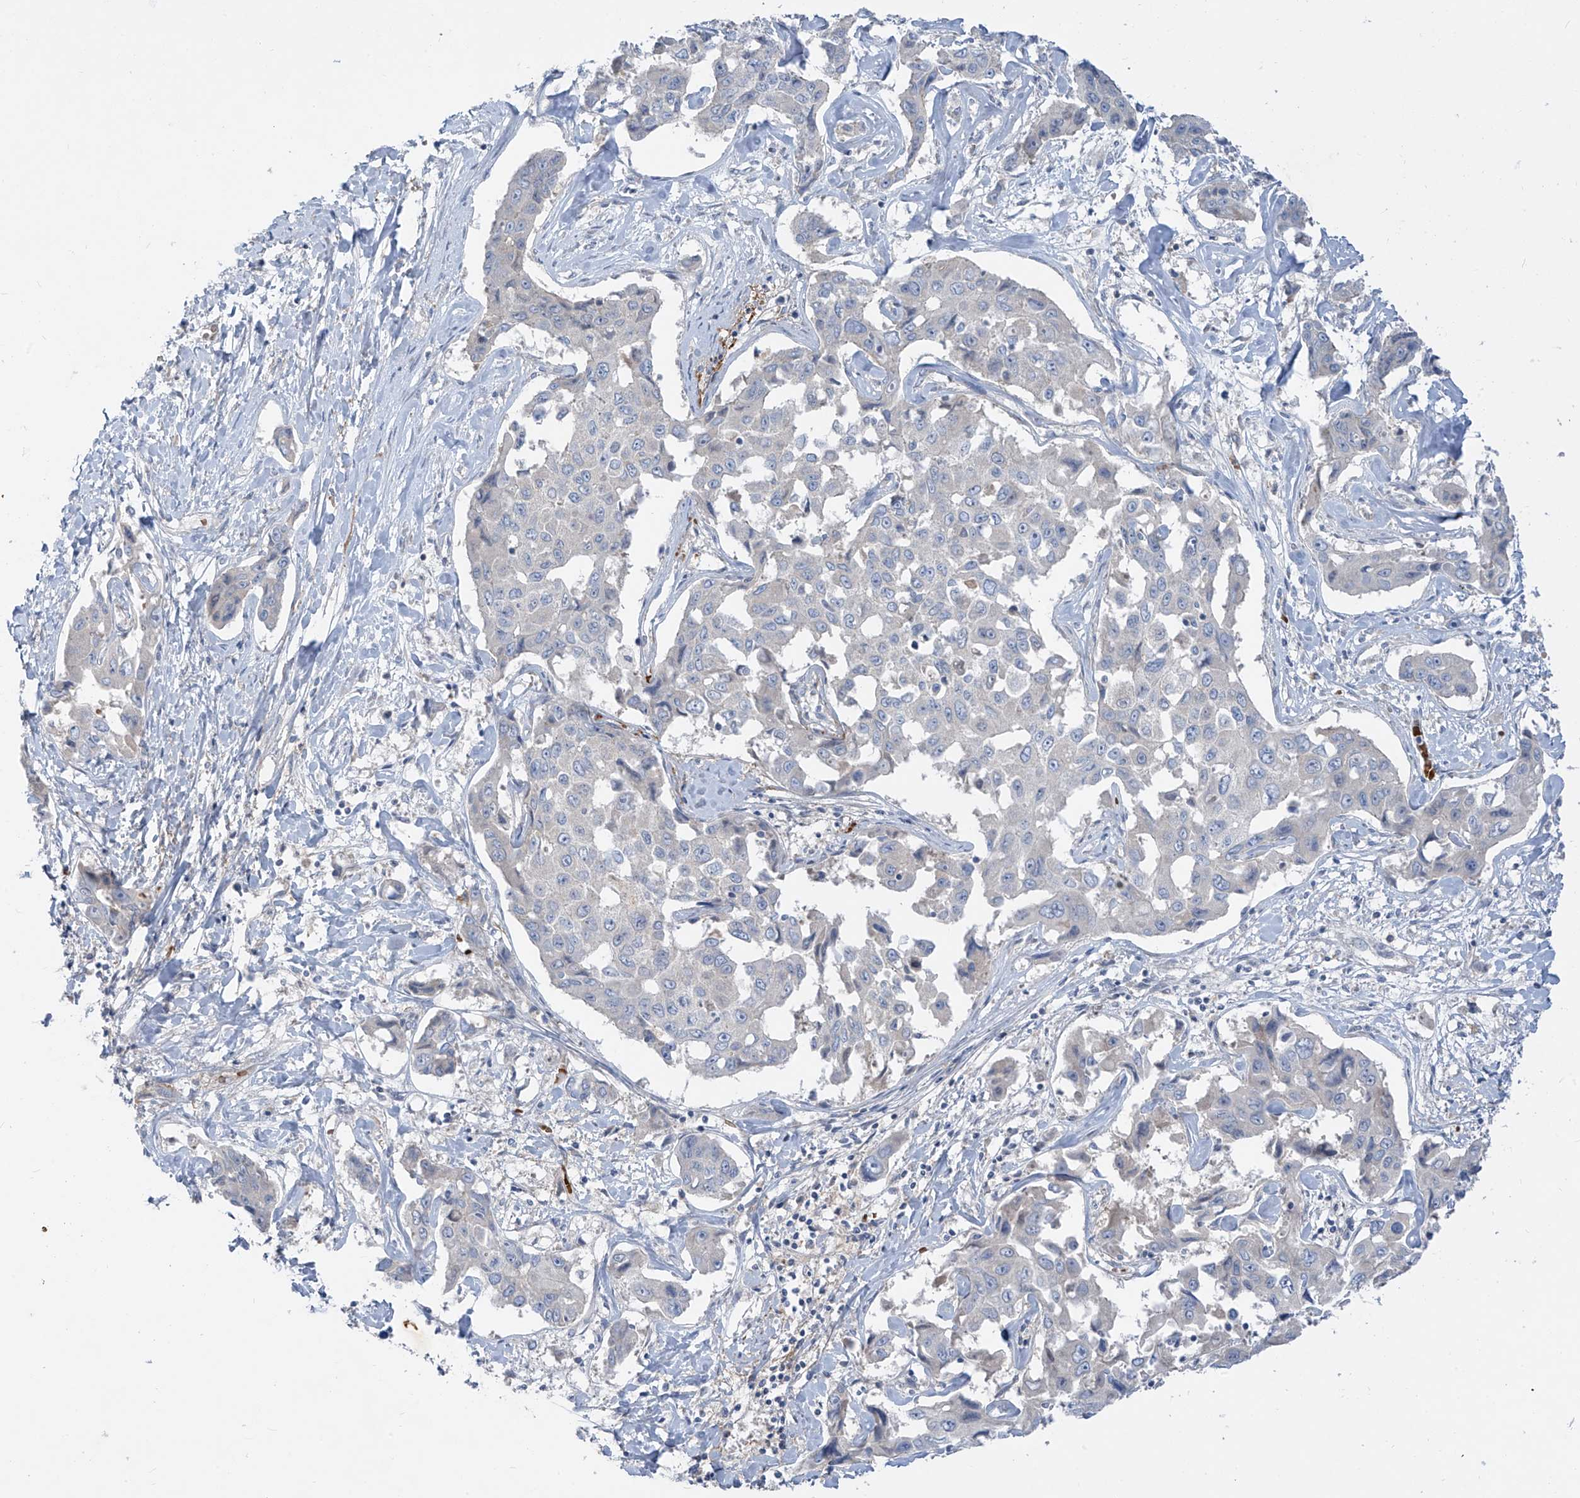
{"staining": {"intensity": "negative", "quantity": "none", "location": "none"}, "tissue": "liver cancer", "cell_type": "Tumor cells", "image_type": "cancer", "snomed": [{"axis": "morphology", "description": "Cholangiocarcinoma"}, {"axis": "topography", "description": "Liver"}], "caption": "Immunohistochemical staining of human cholangiocarcinoma (liver) shows no significant positivity in tumor cells.", "gene": "DGKQ", "patient": {"sex": "male", "age": 59}}